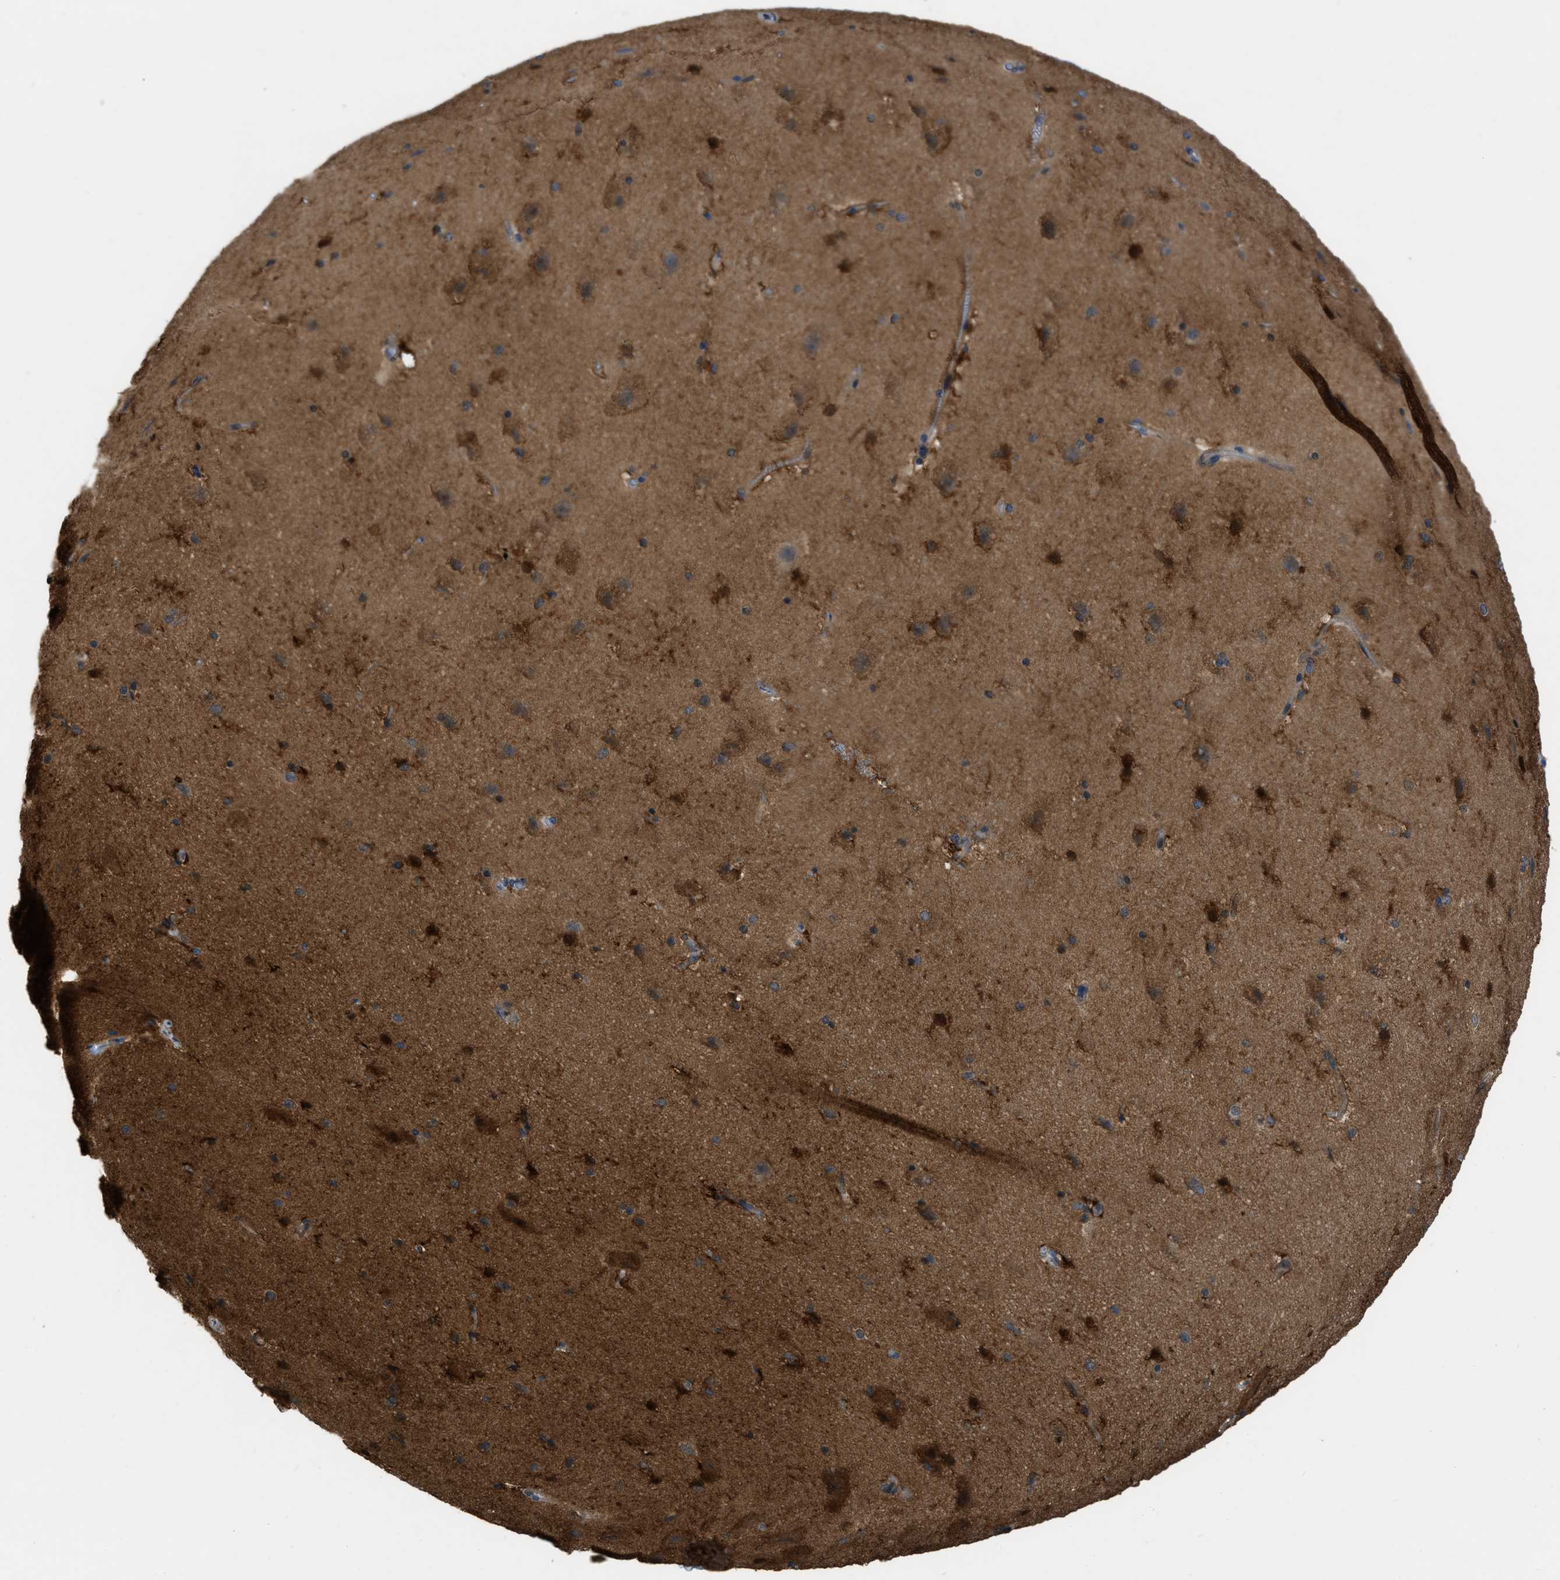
{"staining": {"intensity": "strong", "quantity": ">75%", "location": "cytoplasmic/membranous"}, "tissue": "cerebral cortex", "cell_type": "Endothelial cells", "image_type": "normal", "snomed": [{"axis": "morphology", "description": "Normal tissue, NOS"}, {"axis": "topography", "description": "Cerebral cortex"}, {"axis": "topography", "description": "Hippocampus"}], "caption": "A brown stain shows strong cytoplasmic/membranous staining of a protein in endothelial cells of benign cerebral cortex.", "gene": "PFKP", "patient": {"sex": "female", "age": 19}}